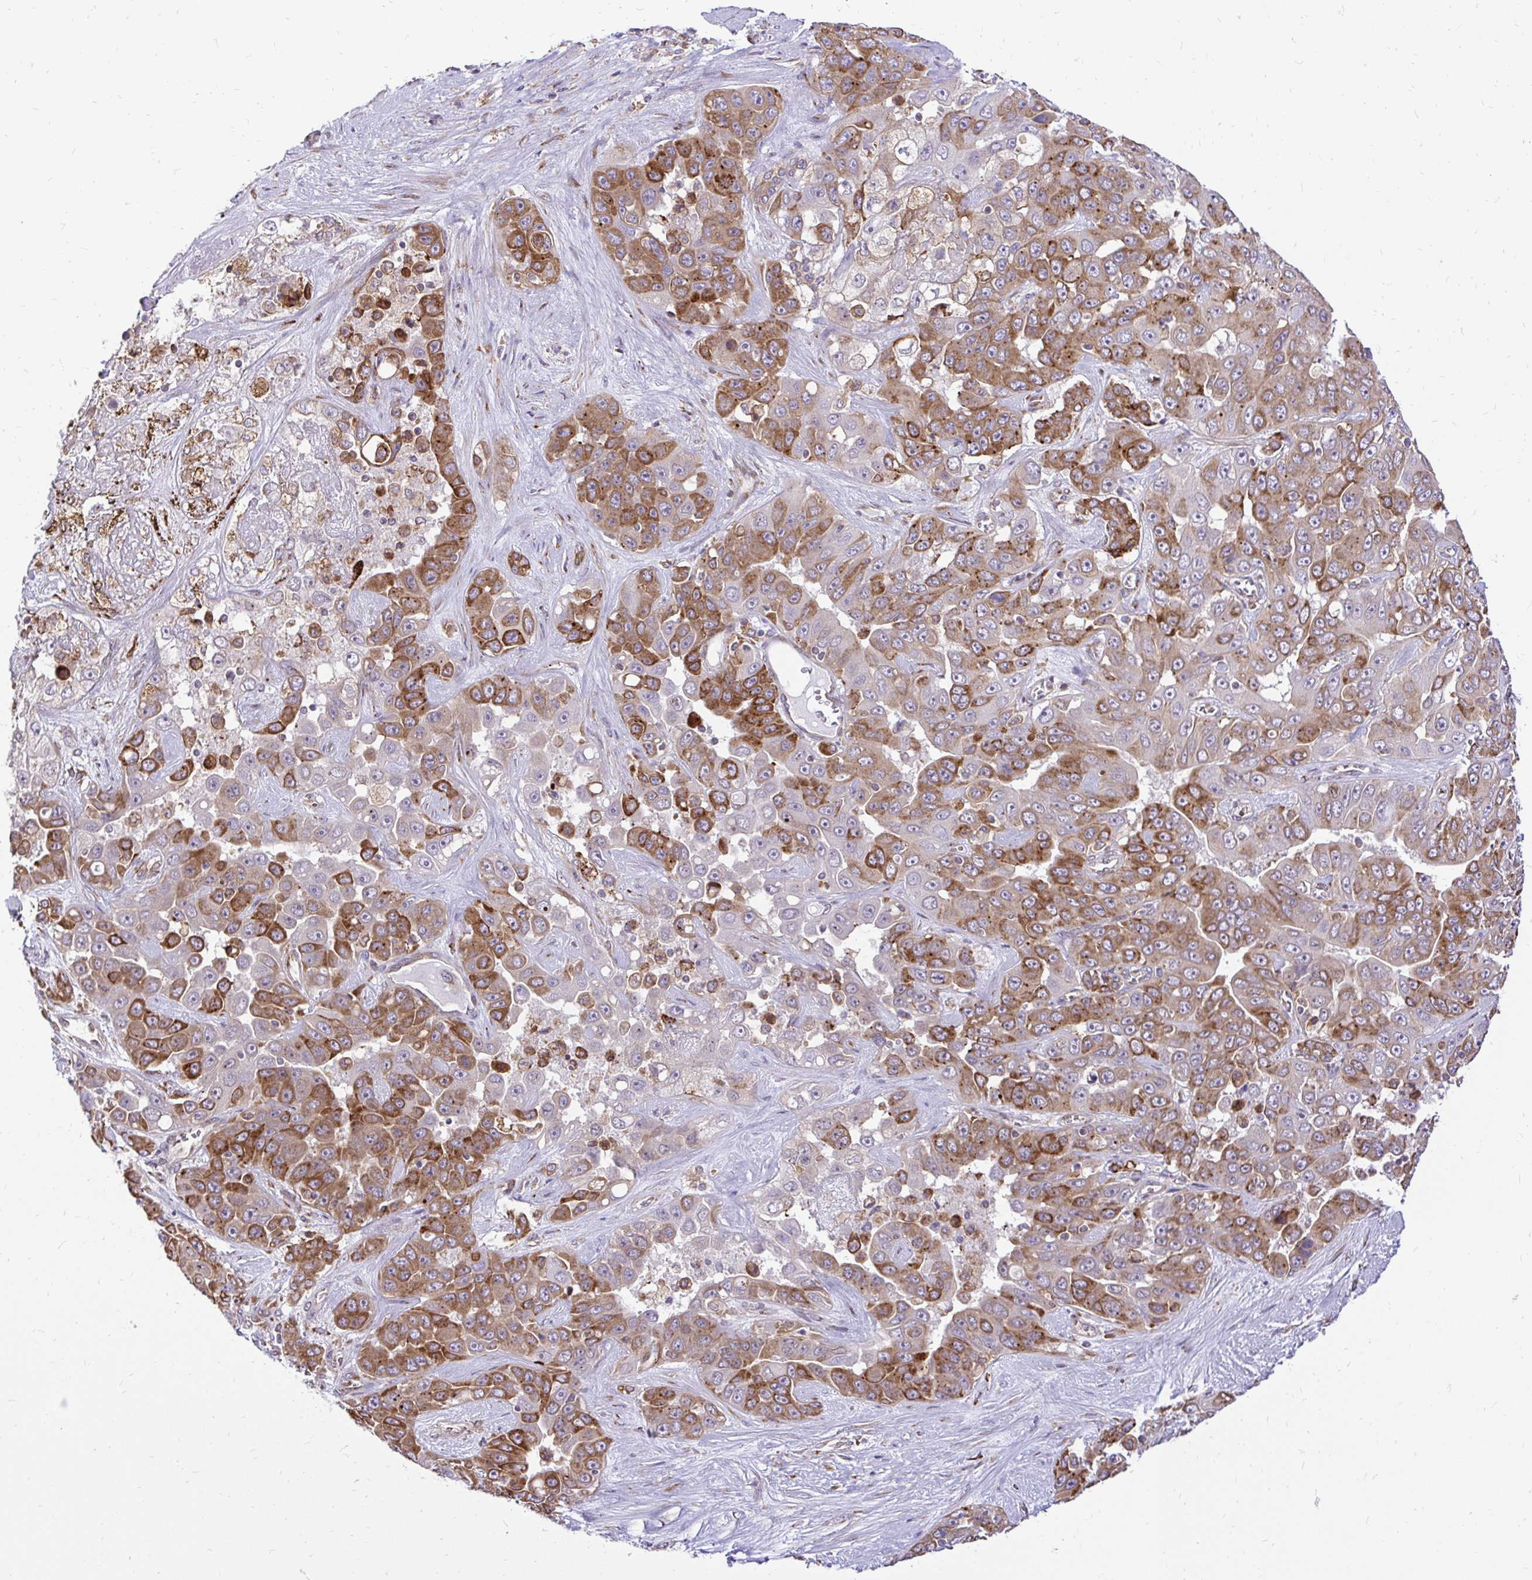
{"staining": {"intensity": "strong", "quantity": ">75%", "location": "cytoplasmic/membranous"}, "tissue": "liver cancer", "cell_type": "Tumor cells", "image_type": "cancer", "snomed": [{"axis": "morphology", "description": "Cholangiocarcinoma"}, {"axis": "topography", "description": "Liver"}], "caption": "A high-resolution image shows IHC staining of cholangiocarcinoma (liver), which reveals strong cytoplasmic/membranous positivity in about >75% of tumor cells.", "gene": "NAALAD2", "patient": {"sex": "female", "age": 52}}